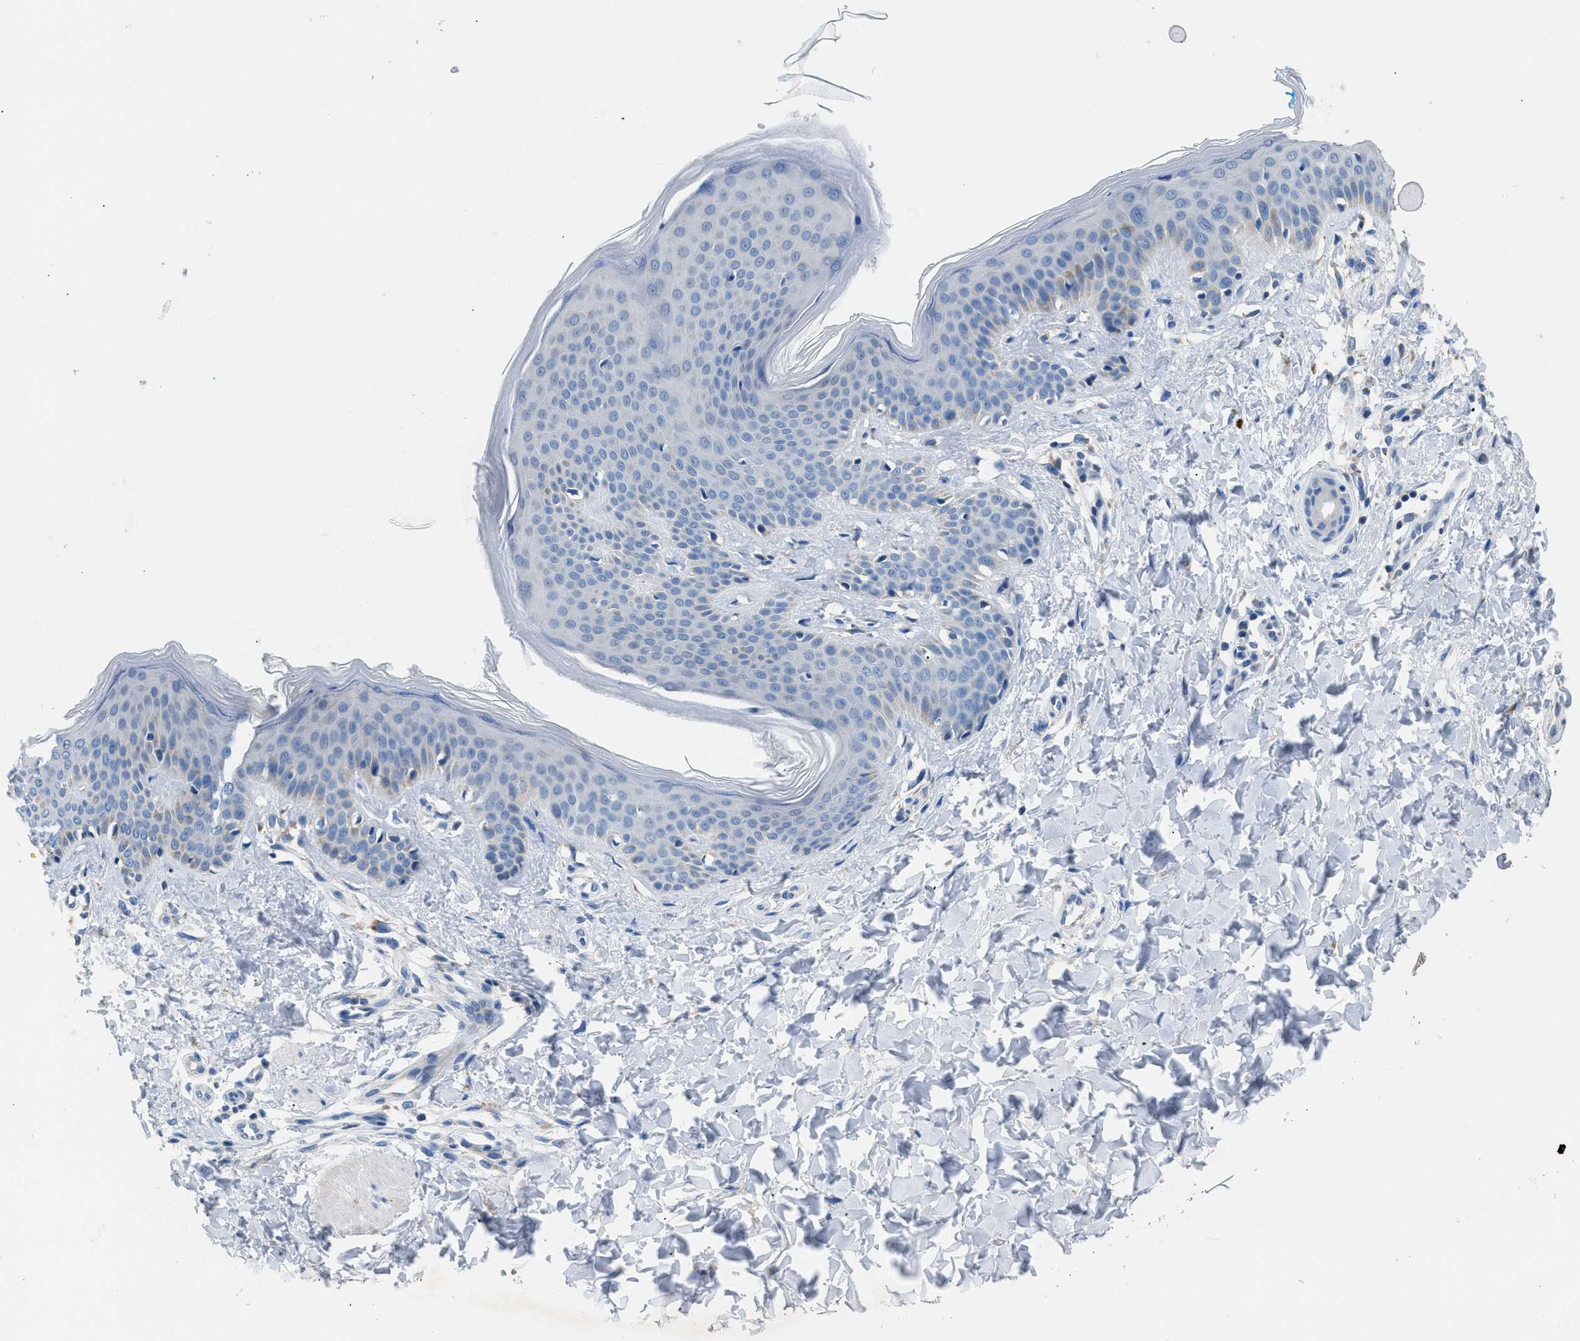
{"staining": {"intensity": "negative", "quantity": "none", "location": "none"}, "tissue": "skin", "cell_type": "Fibroblasts", "image_type": "normal", "snomed": [{"axis": "morphology", "description": "Normal tissue, NOS"}, {"axis": "topography", "description": "Skin"}], "caption": "This is an immunohistochemistry micrograph of normal human skin. There is no positivity in fibroblasts.", "gene": "ILDR1", "patient": {"sex": "female", "age": 17}}